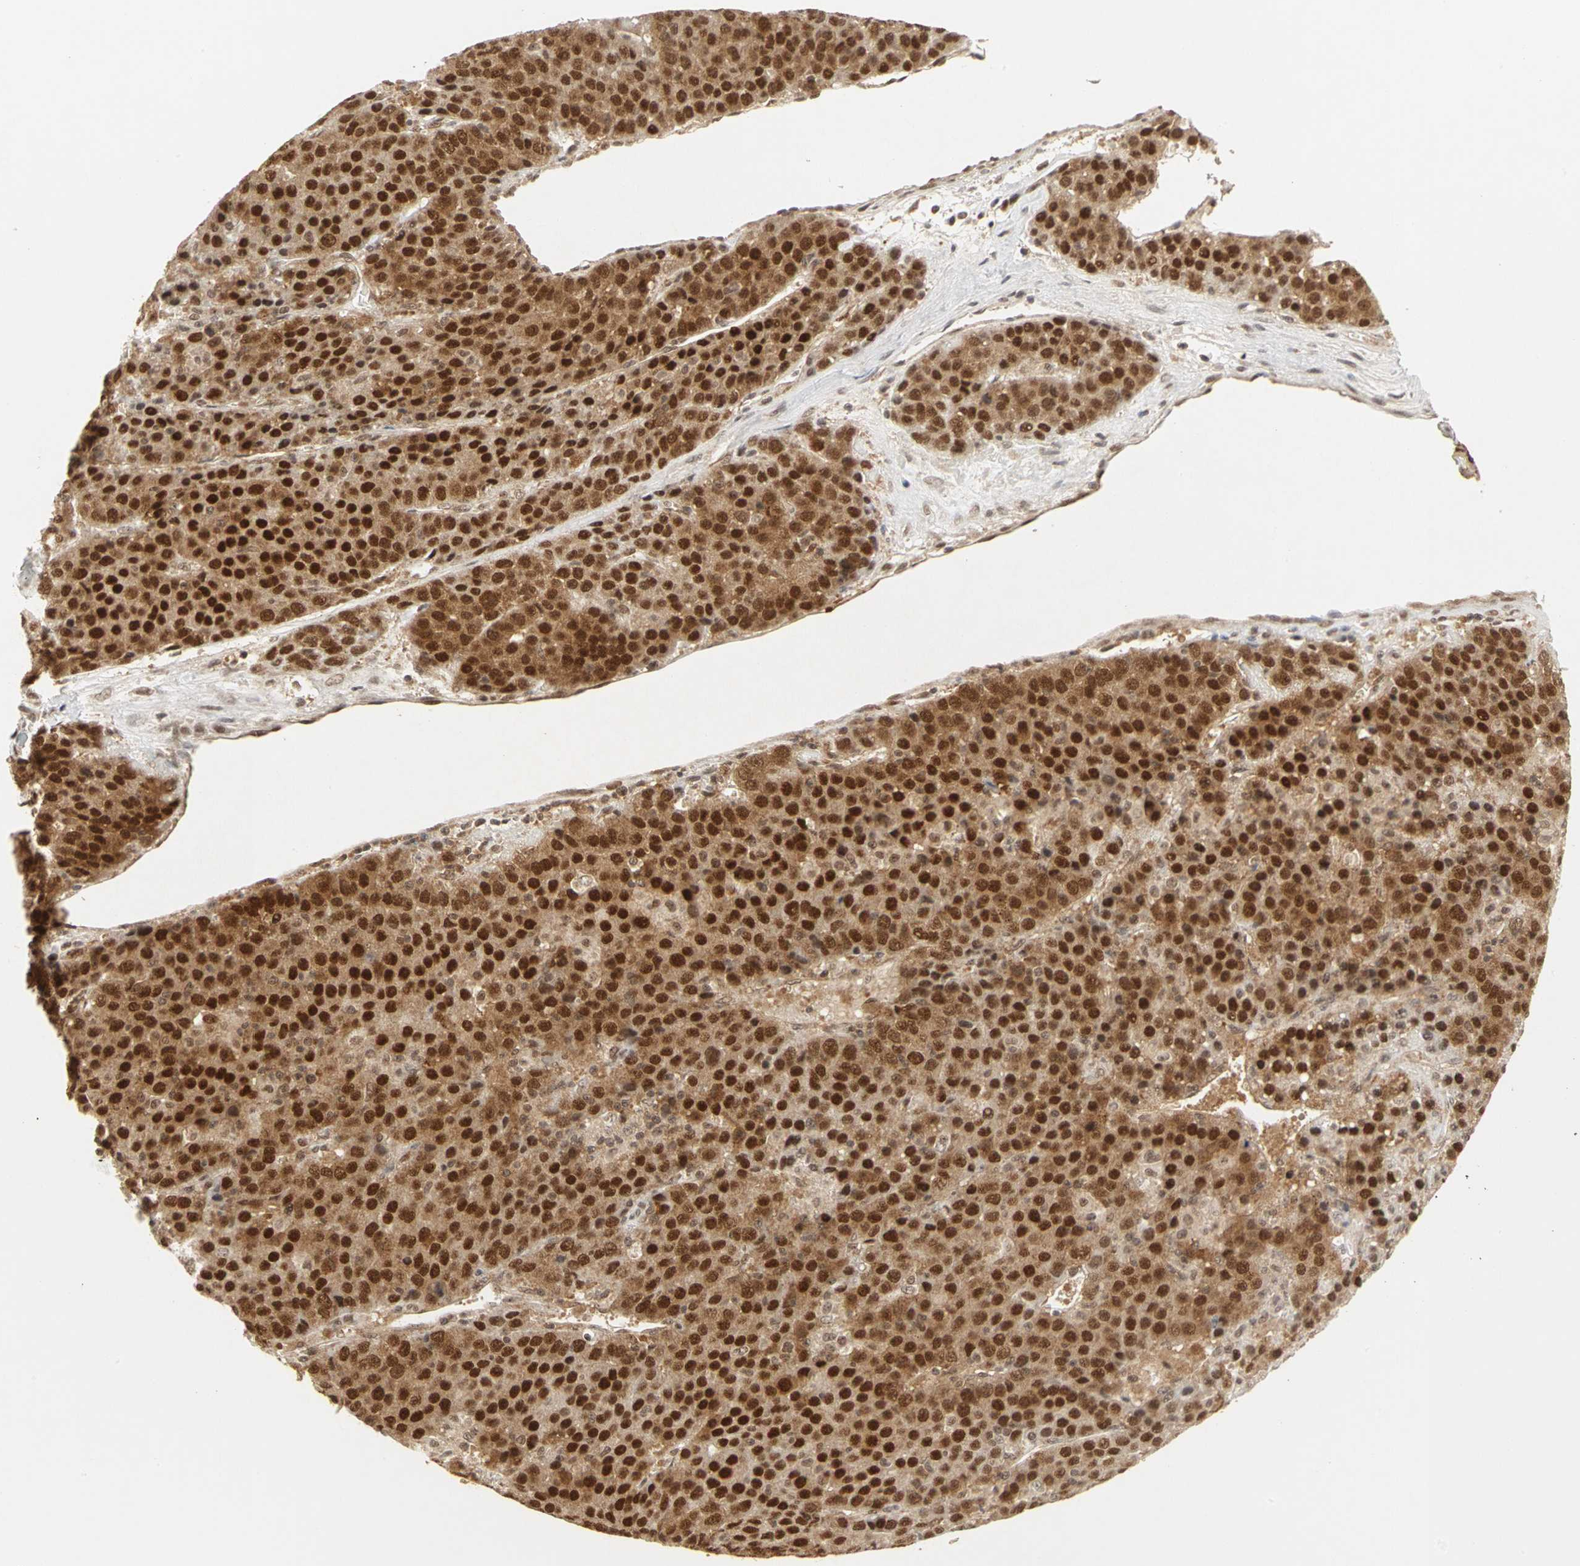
{"staining": {"intensity": "strong", "quantity": ">75%", "location": "cytoplasmic/membranous,nuclear"}, "tissue": "liver cancer", "cell_type": "Tumor cells", "image_type": "cancer", "snomed": [{"axis": "morphology", "description": "Carcinoma, Hepatocellular, NOS"}, {"axis": "topography", "description": "Liver"}], "caption": "Immunohistochemical staining of liver hepatocellular carcinoma exhibits high levels of strong cytoplasmic/membranous and nuclear expression in approximately >75% of tumor cells.", "gene": "CSNK2B", "patient": {"sex": "female", "age": 53}}